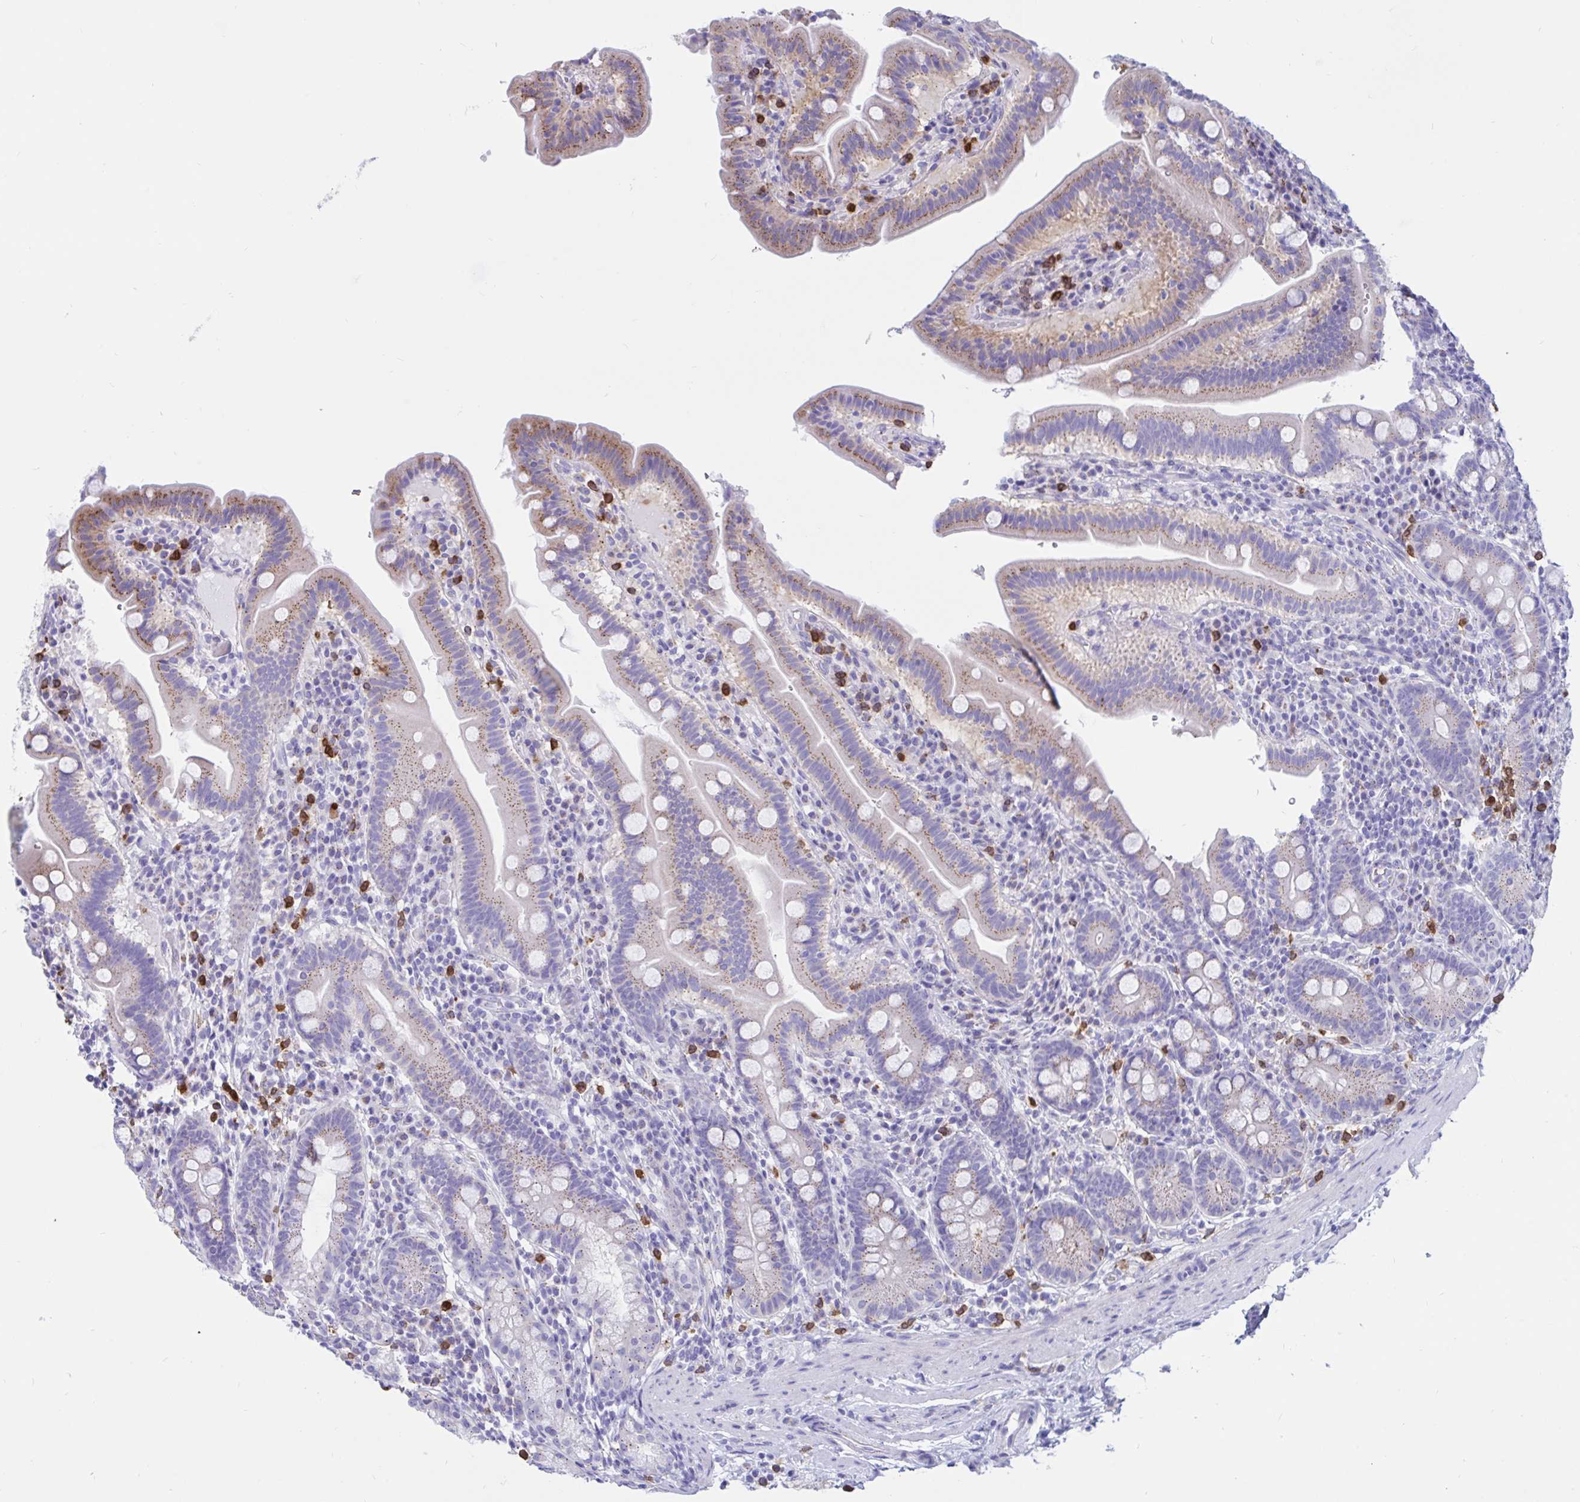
{"staining": {"intensity": "moderate", "quantity": "<25%", "location": "cytoplasmic/membranous"}, "tissue": "small intestine", "cell_type": "Glandular cells", "image_type": "normal", "snomed": [{"axis": "morphology", "description": "Normal tissue, NOS"}, {"axis": "topography", "description": "Small intestine"}], "caption": "Protein analysis of unremarkable small intestine shows moderate cytoplasmic/membranous staining in approximately <25% of glandular cells.", "gene": "RNASE3", "patient": {"sex": "male", "age": 26}}